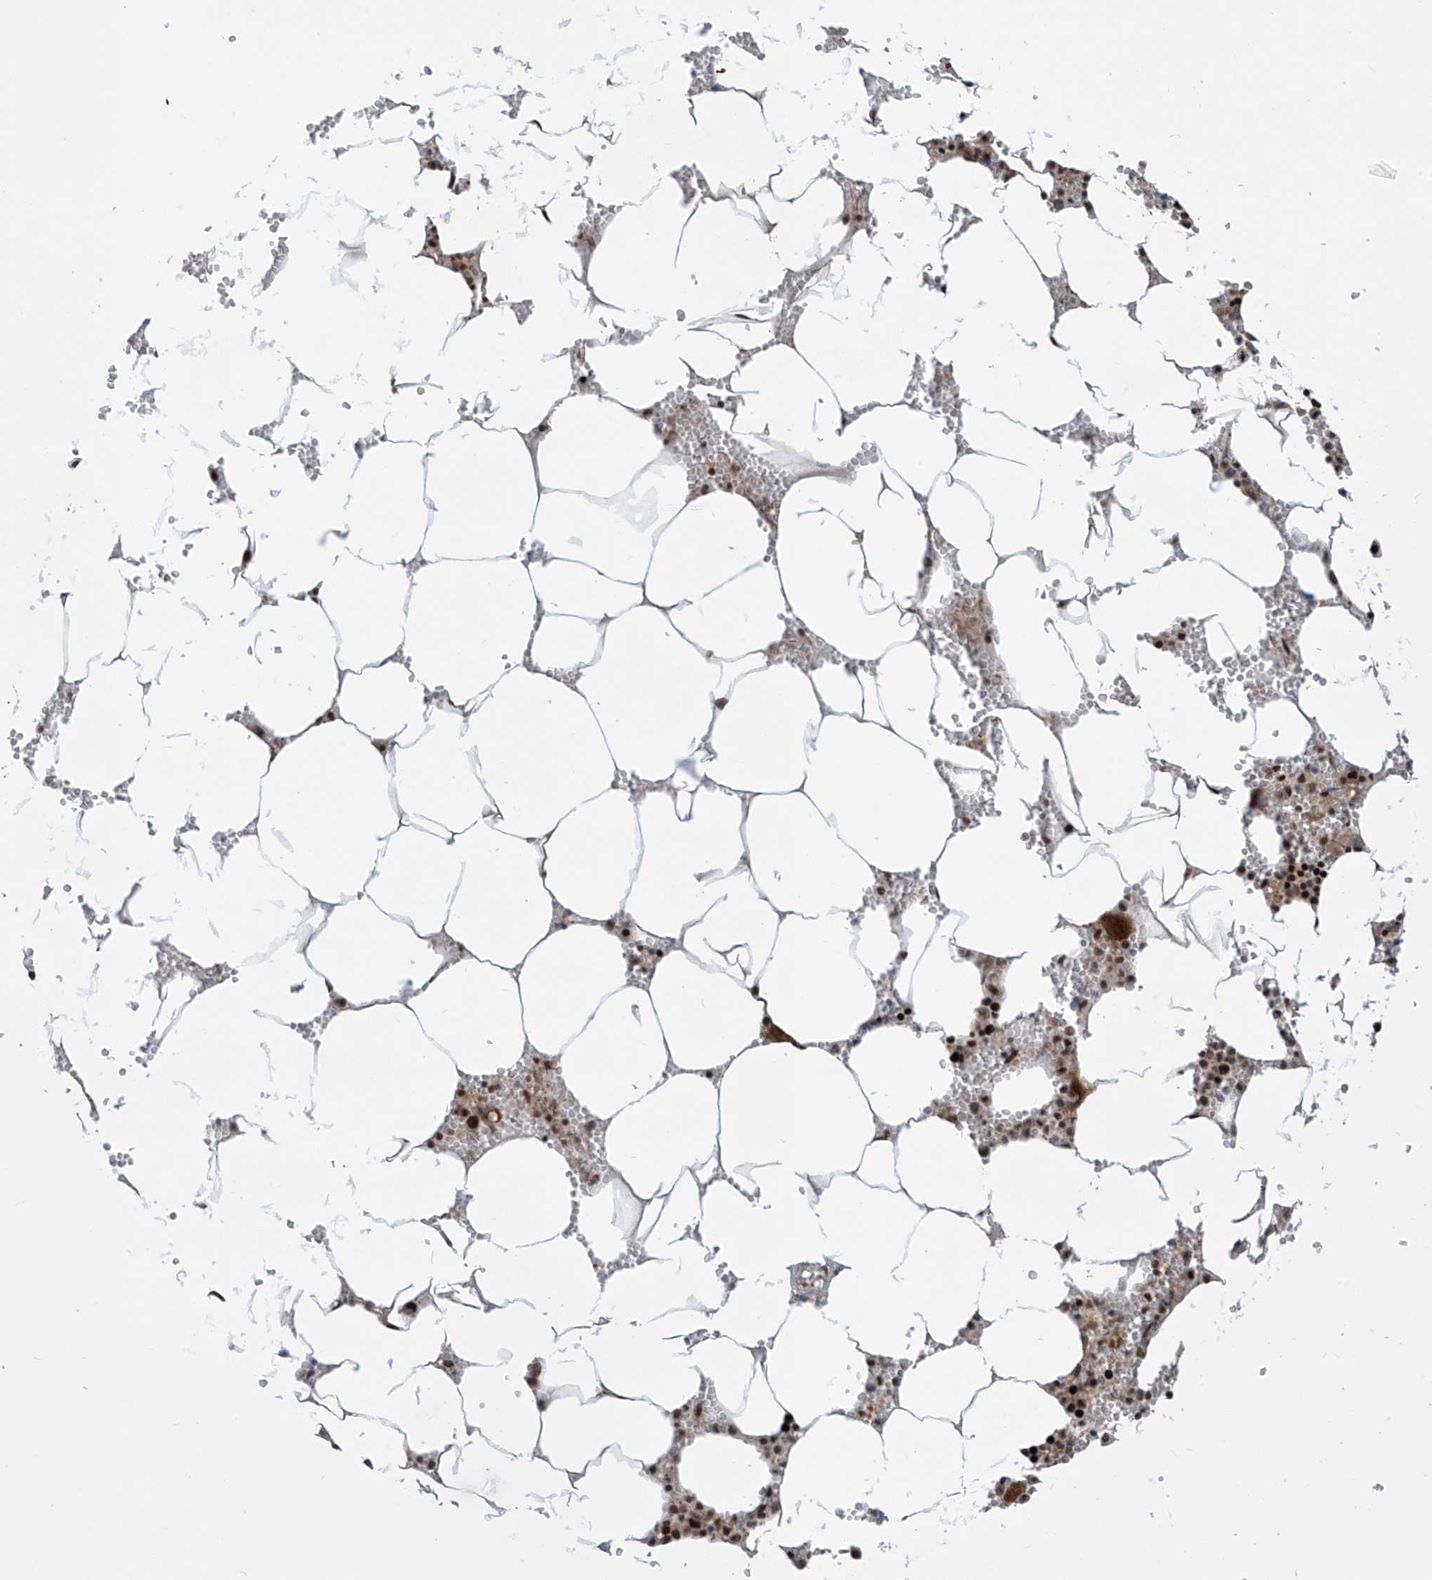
{"staining": {"intensity": "strong", "quantity": "25%-75%", "location": "nuclear"}, "tissue": "bone marrow", "cell_type": "Hematopoietic cells", "image_type": "normal", "snomed": [{"axis": "morphology", "description": "Normal tissue, NOS"}, {"axis": "topography", "description": "Bone marrow"}], "caption": "Immunohistochemical staining of unremarkable bone marrow exhibits strong nuclear protein positivity in about 25%-75% of hematopoietic cells. Nuclei are stained in blue.", "gene": "LAGE3", "patient": {"sex": "male", "age": 70}}